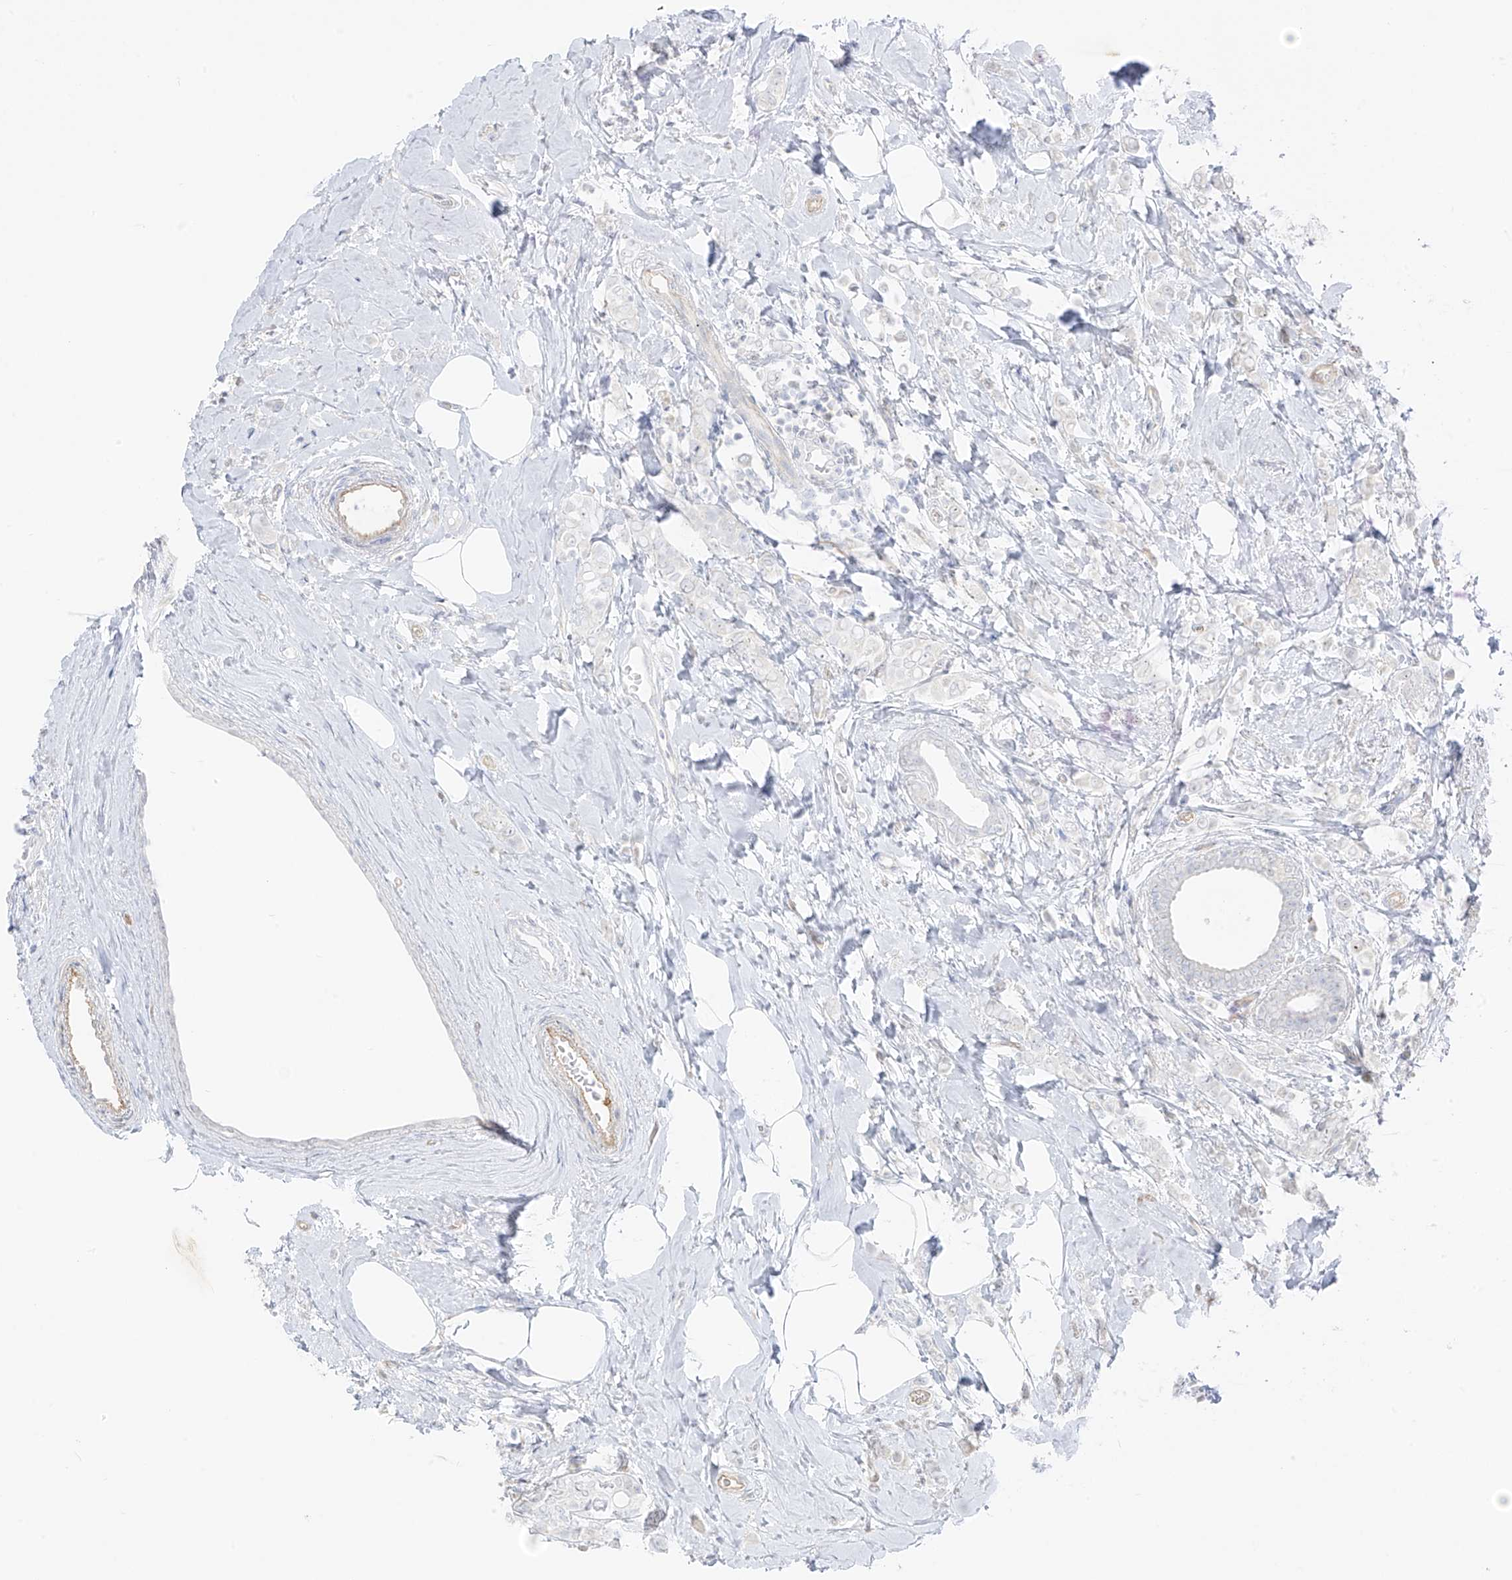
{"staining": {"intensity": "negative", "quantity": "none", "location": "none"}, "tissue": "breast cancer", "cell_type": "Tumor cells", "image_type": "cancer", "snomed": [{"axis": "morphology", "description": "Lobular carcinoma"}, {"axis": "topography", "description": "Breast"}], "caption": "Breast lobular carcinoma was stained to show a protein in brown. There is no significant expression in tumor cells. (DAB (3,3'-diaminobenzidine) immunohistochemistry (IHC), high magnification).", "gene": "C11orf87", "patient": {"sex": "female", "age": 47}}